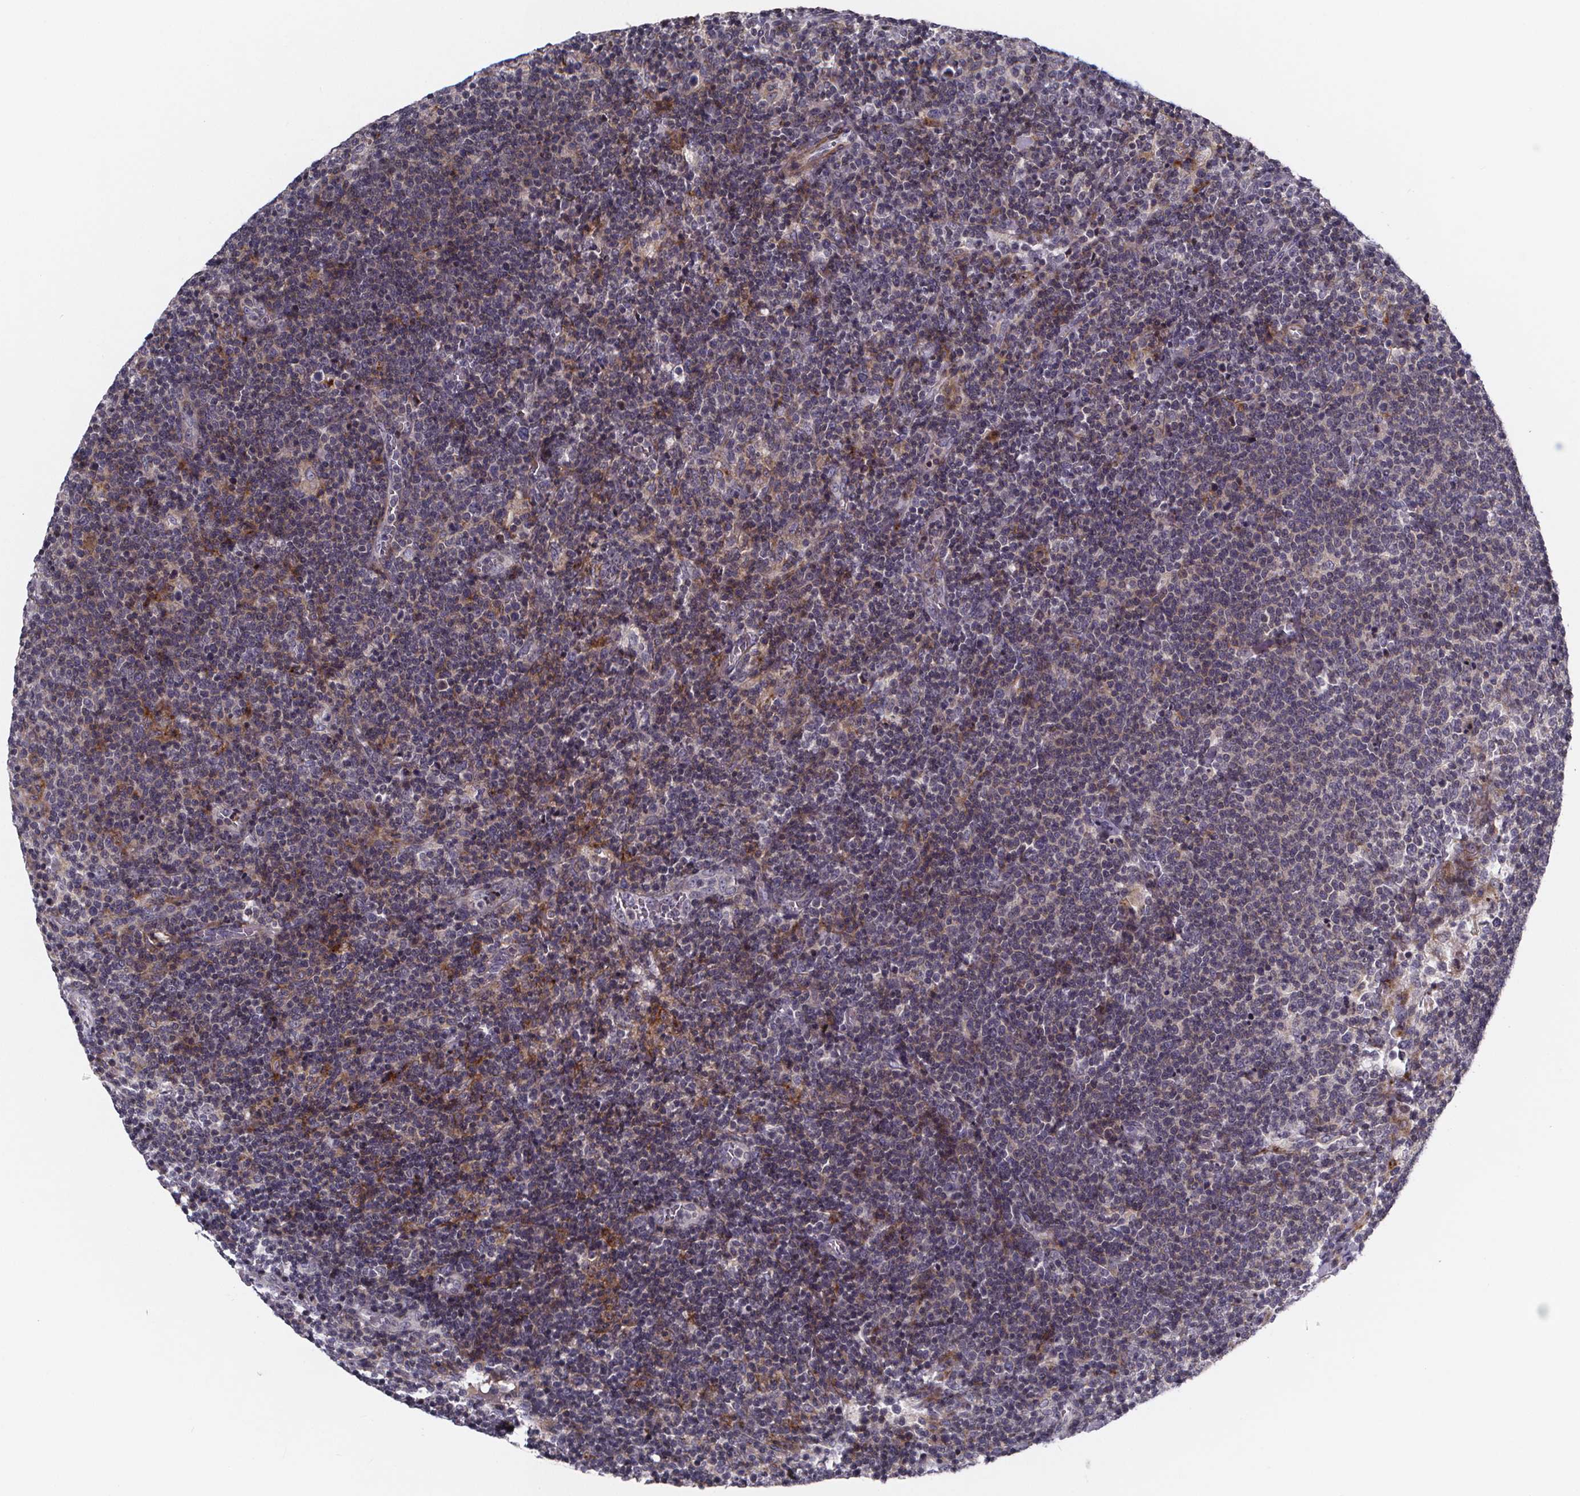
{"staining": {"intensity": "negative", "quantity": "none", "location": "none"}, "tissue": "lymphoma", "cell_type": "Tumor cells", "image_type": "cancer", "snomed": [{"axis": "morphology", "description": "Malignant lymphoma, non-Hodgkin's type, High grade"}, {"axis": "topography", "description": "Lymph node"}], "caption": "The photomicrograph demonstrates no significant staining in tumor cells of high-grade malignant lymphoma, non-Hodgkin's type. (DAB immunohistochemistry, high magnification).", "gene": "FBXW2", "patient": {"sex": "male", "age": 61}}